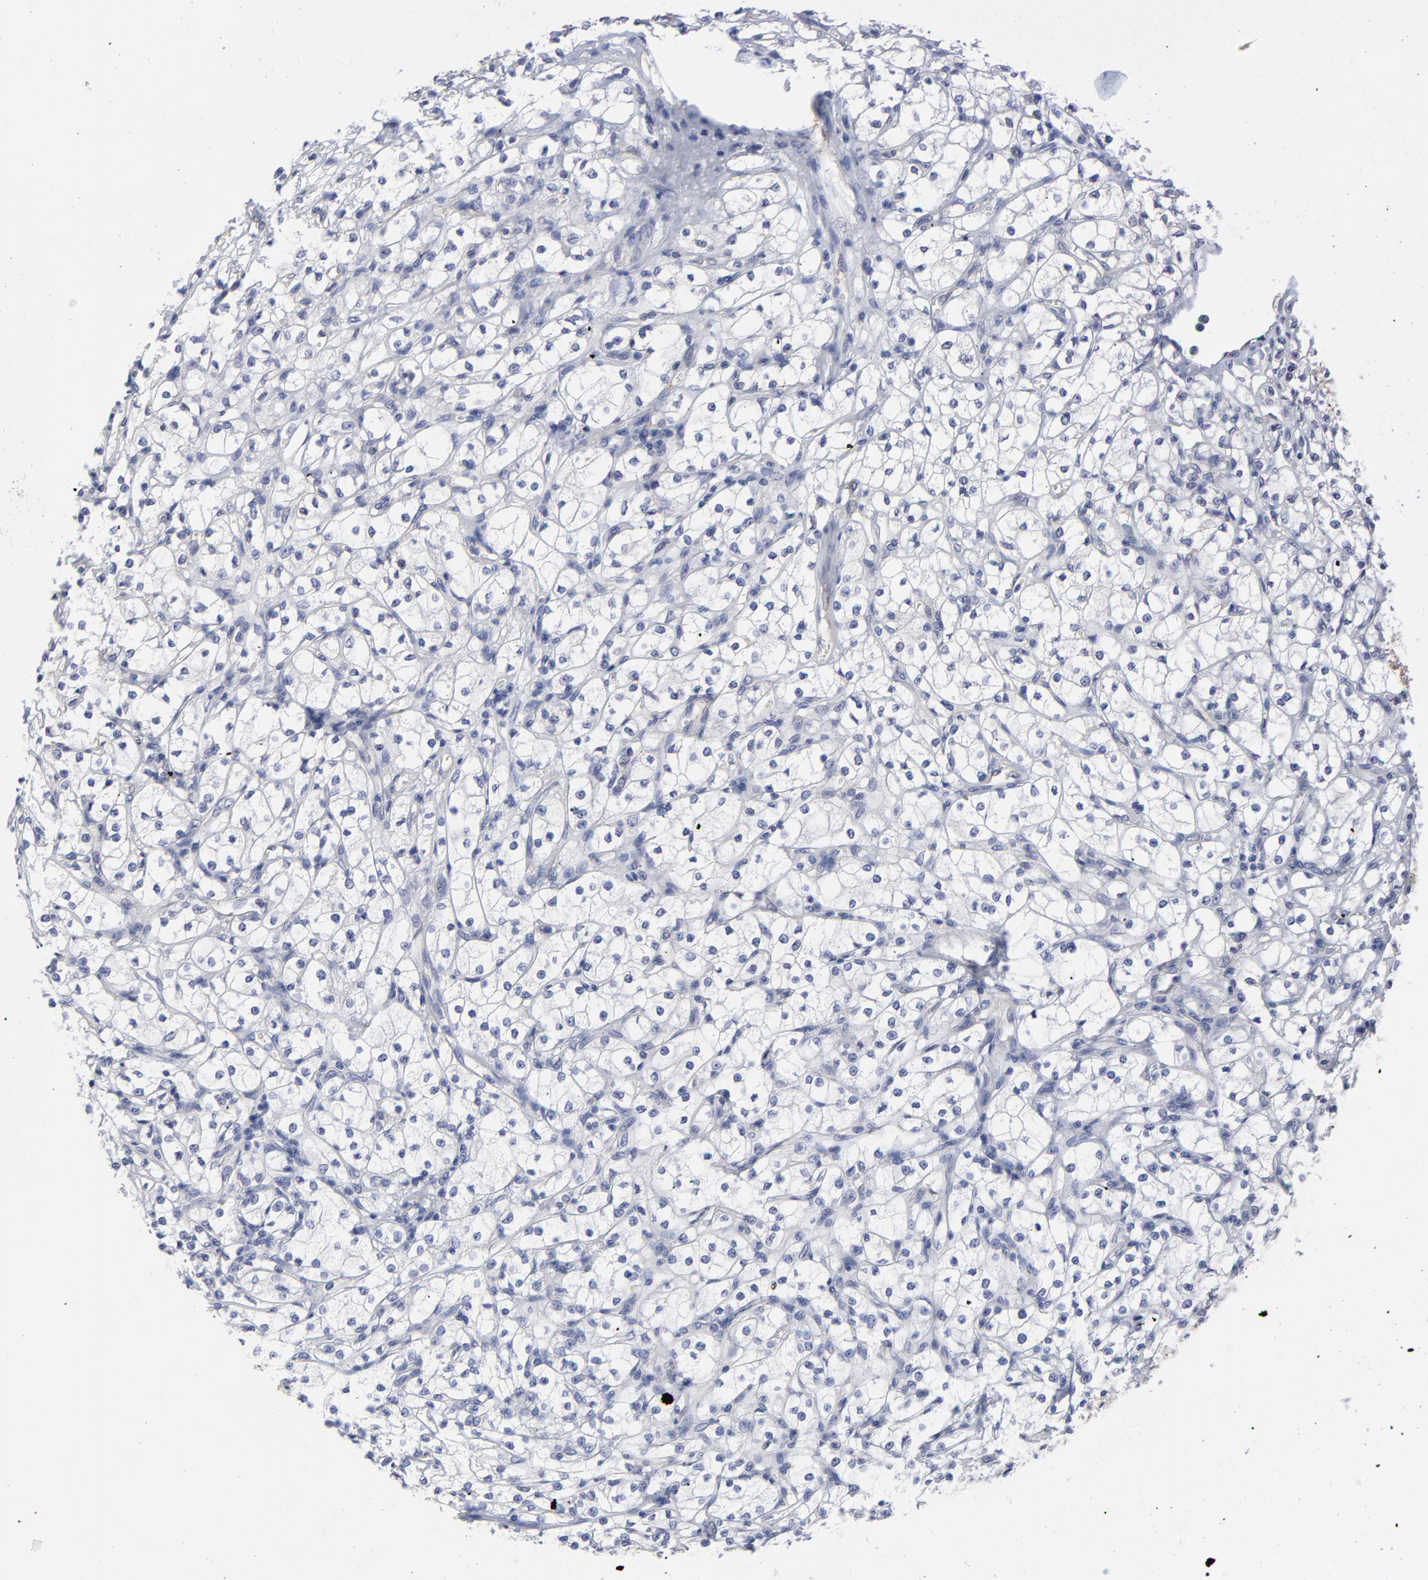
{"staining": {"intensity": "negative", "quantity": "none", "location": "none"}, "tissue": "renal cancer", "cell_type": "Tumor cells", "image_type": "cancer", "snomed": [{"axis": "morphology", "description": "Adenocarcinoma, NOS"}, {"axis": "topography", "description": "Kidney"}], "caption": "Immunohistochemical staining of human renal adenocarcinoma demonstrates no significant positivity in tumor cells. Nuclei are stained in blue.", "gene": "NFKBIA", "patient": {"sex": "male", "age": 61}}